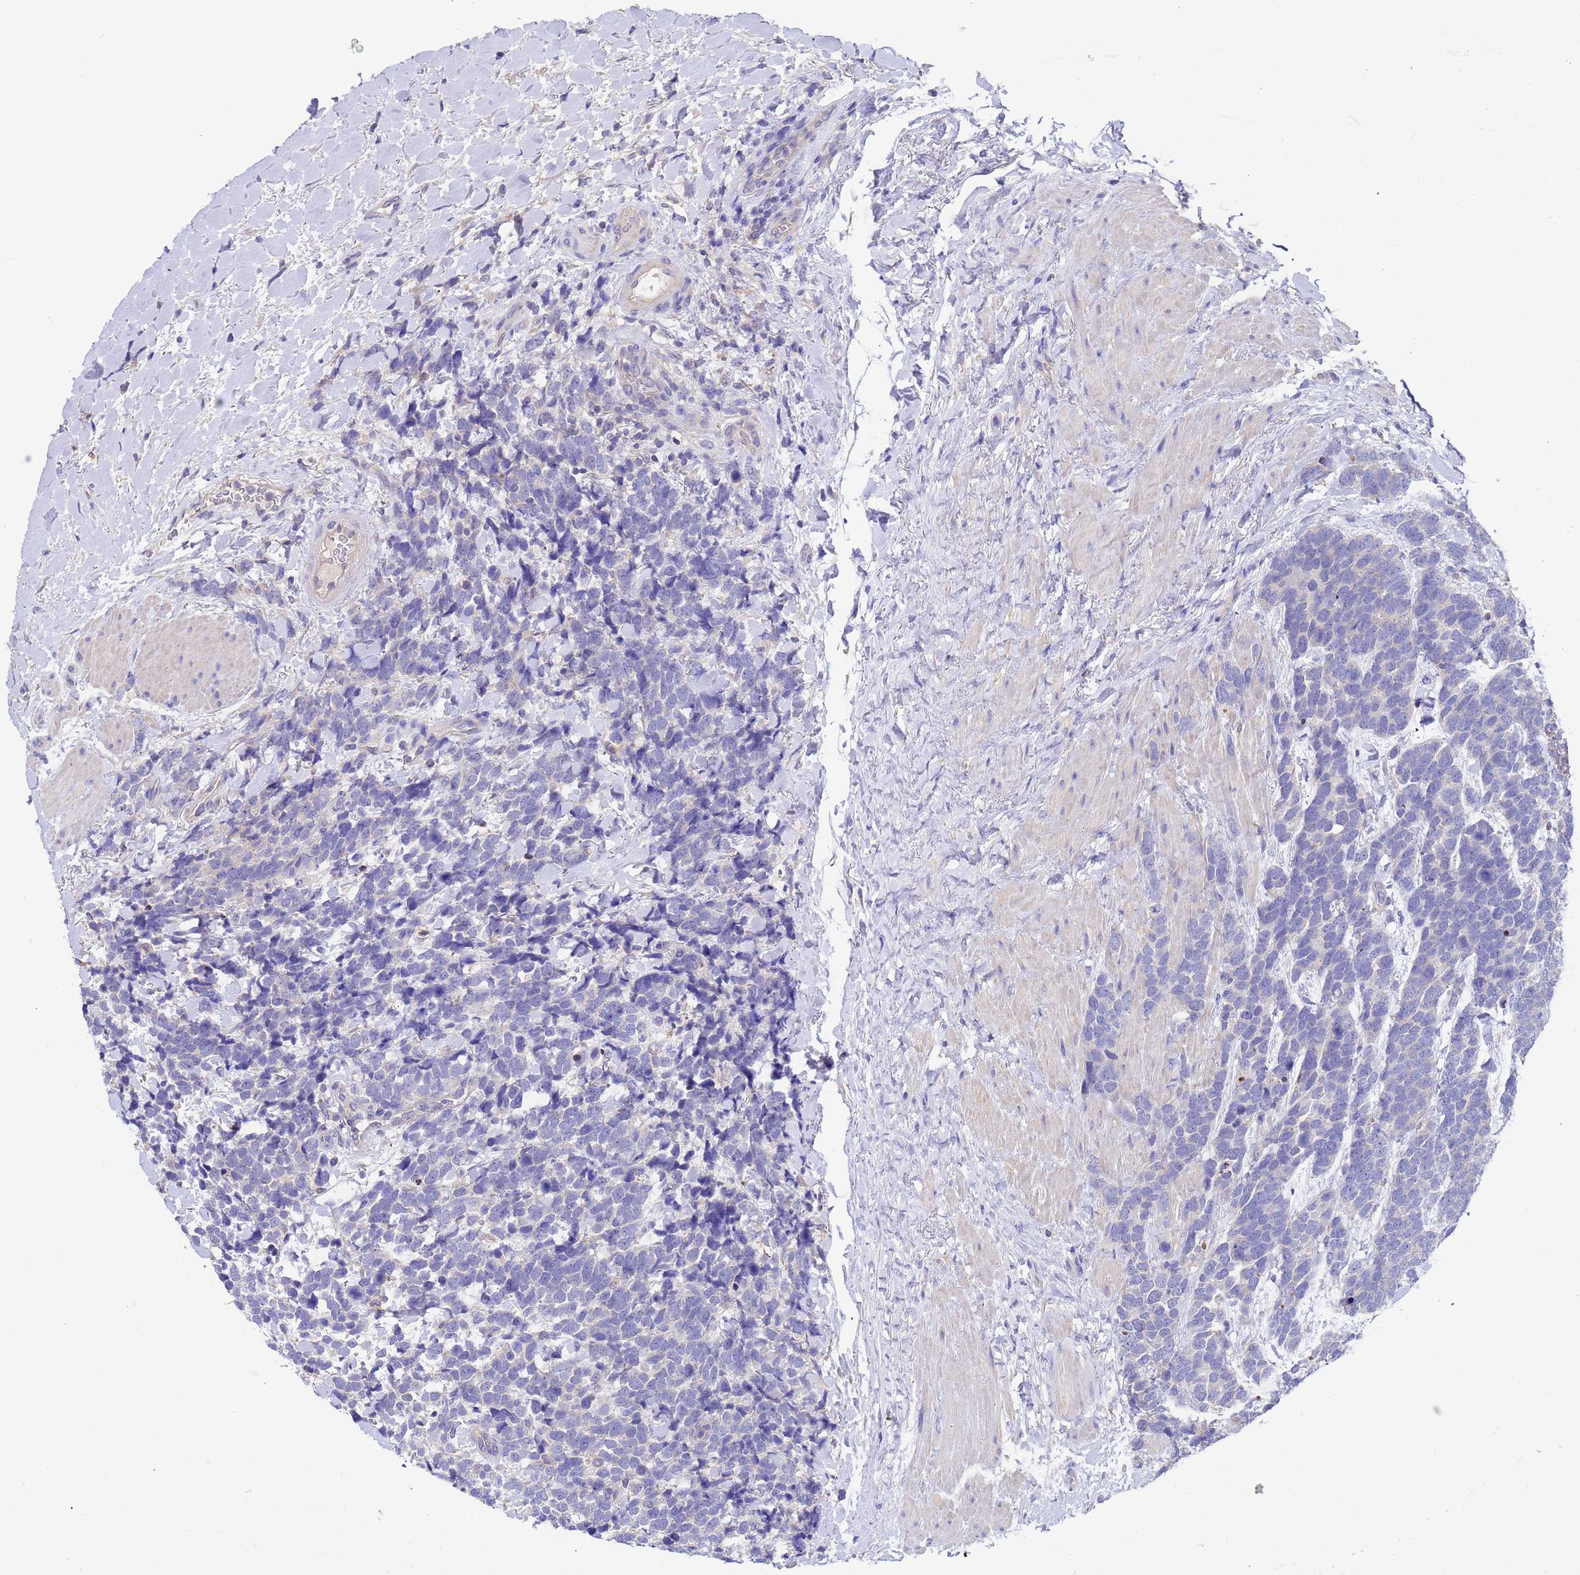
{"staining": {"intensity": "negative", "quantity": "none", "location": "none"}, "tissue": "urothelial cancer", "cell_type": "Tumor cells", "image_type": "cancer", "snomed": [{"axis": "morphology", "description": "Urothelial carcinoma, High grade"}, {"axis": "topography", "description": "Urinary bladder"}], "caption": "The photomicrograph demonstrates no significant staining in tumor cells of high-grade urothelial carcinoma.", "gene": "SRL", "patient": {"sex": "female", "age": 82}}